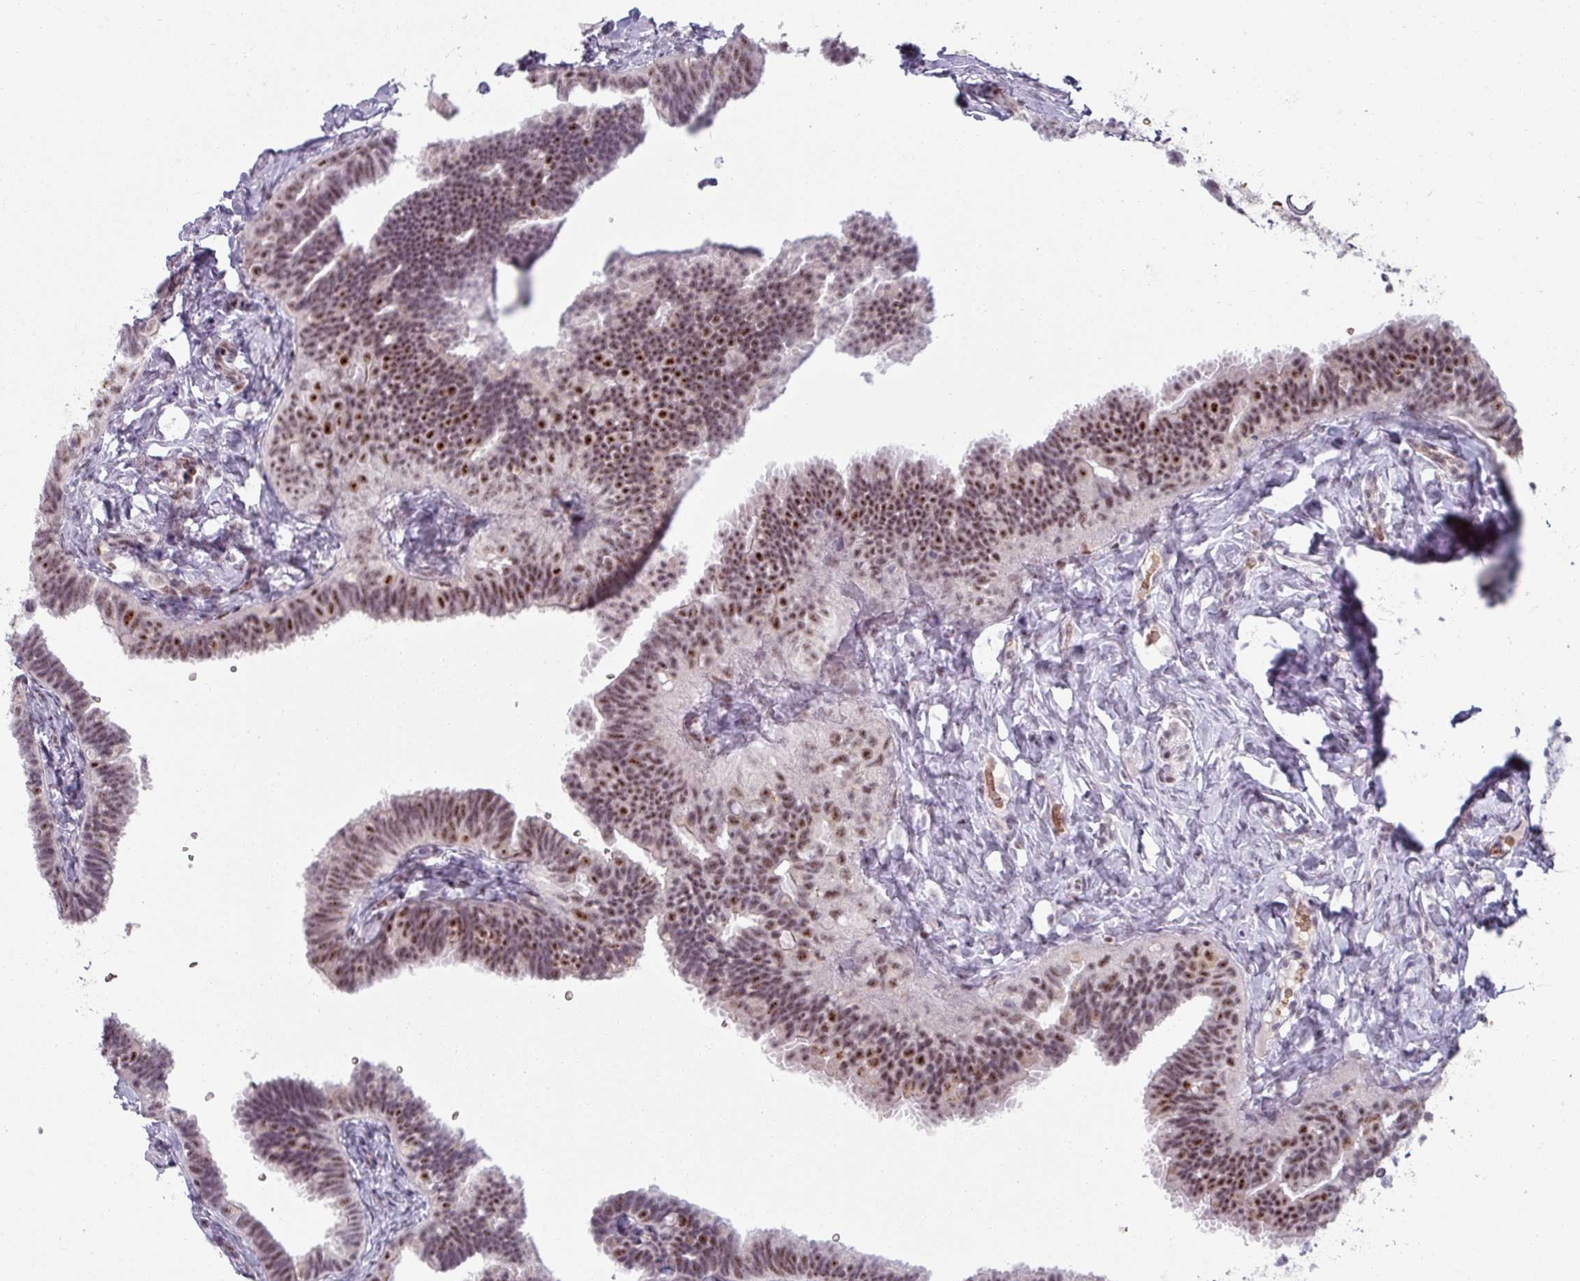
{"staining": {"intensity": "moderate", "quantity": ">75%", "location": "nuclear"}, "tissue": "fallopian tube", "cell_type": "Glandular cells", "image_type": "normal", "snomed": [{"axis": "morphology", "description": "Normal tissue, NOS"}, {"axis": "topography", "description": "Fallopian tube"}], "caption": "IHC of unremarkable fallopian tube exhibits medium levels of moderate nuclear expression in approximately >75% of glandular cells.", "gene": "NCOR1", "patient": {"sex": "female", "age": 65}}